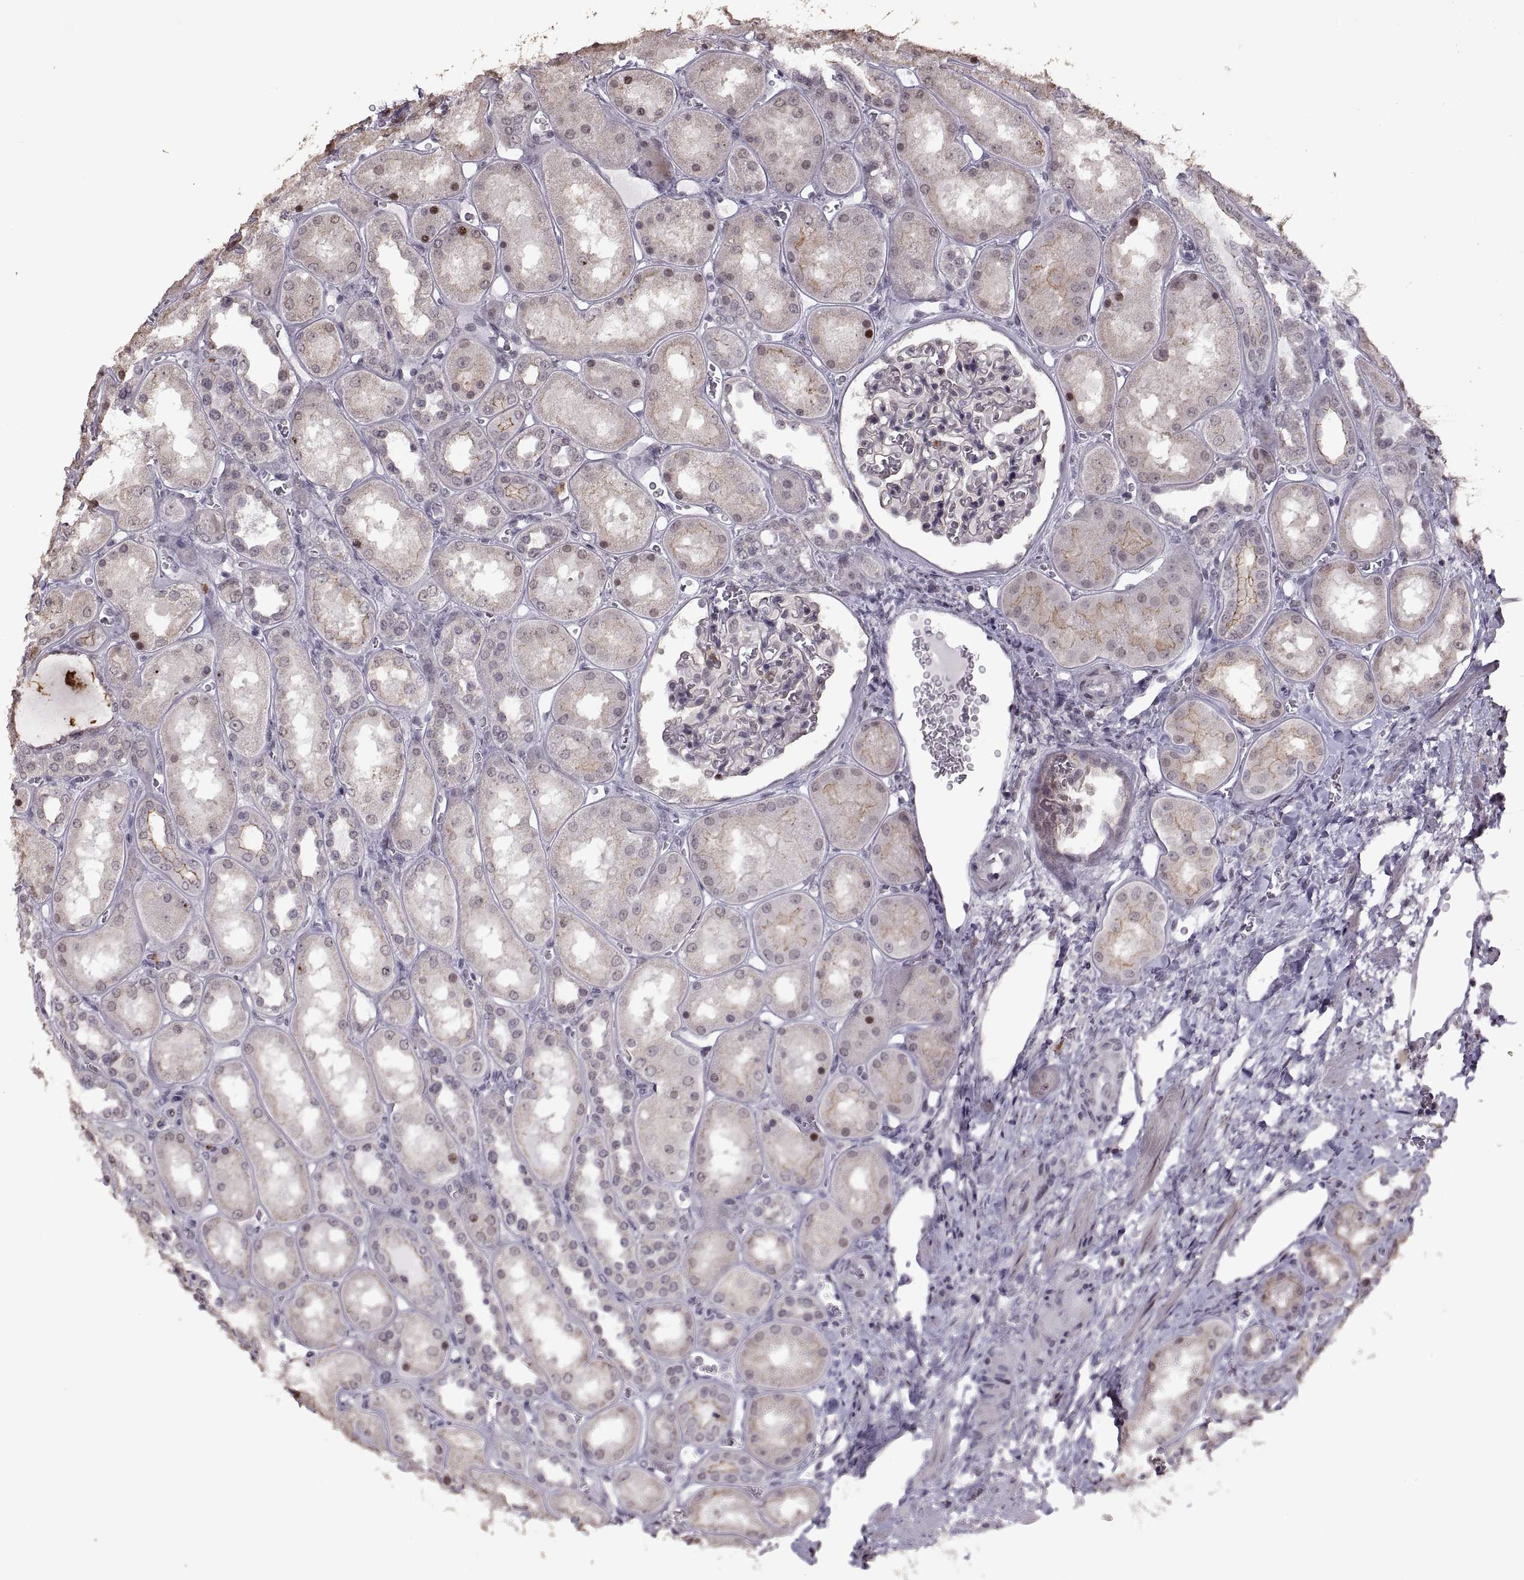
{"staining": {"intensity": "negative", "quantity": "none", "location": "none"}, "tissue": "kidney", "cell_type": "Cells in glomeruli", "image_type": "normal", "snomed": [{"axis": "morphology", "description": "Normal tissue, NOS"}, {"axis": "topography", "description": "Kidney"}], "caption": "There is no significant staining in cells in glomeruli of kidney. (DAB IHC, high magnification).", "gene": "PALS1", "patient": {"sex": "male", "age": 73}}